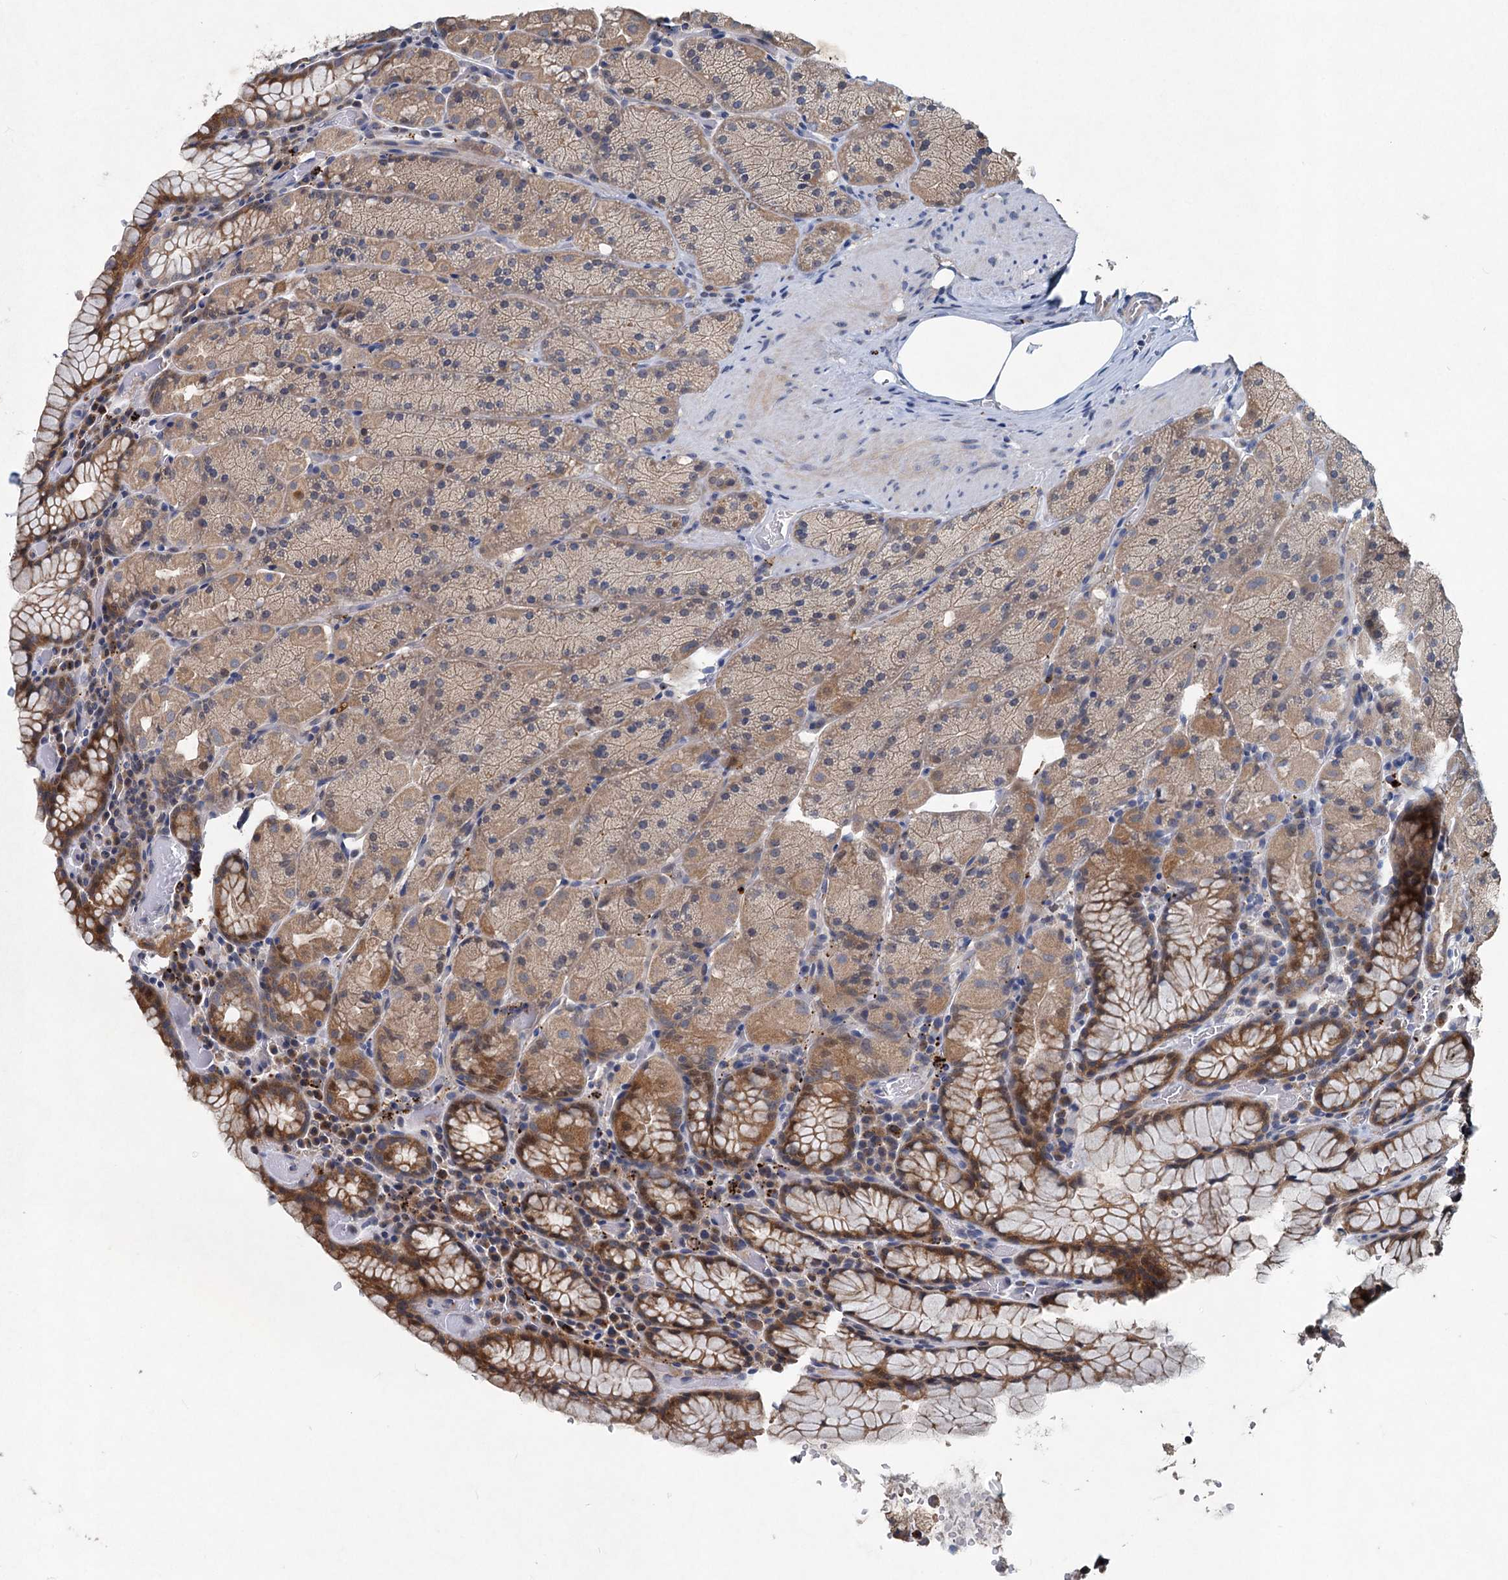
{"staining": {"intensity": "moderate", "quantity": ">75%", "location": "cytoplasmic/membranous"}, "tissue": "stomach", "cell_type": "Glandular cells", "image_type": "normal", "snomed": [{"axis": "morphology", "description": "Normal tissue, NOS"}, {"axis": "topography", "description": "Stomach, upper"}, {"axis": "topography", "description": "Stomach, lower"}], "caption": "Brown immunohistochemical staining in normal stomach reveals moderate cytoplasmic/membranous positivity in about >75% of glandular cells. (Brightfield microscopy of DAB IHC at high magnification).", "gene": "OTUB1", "patient": {"sex": "male", "age": 80}}